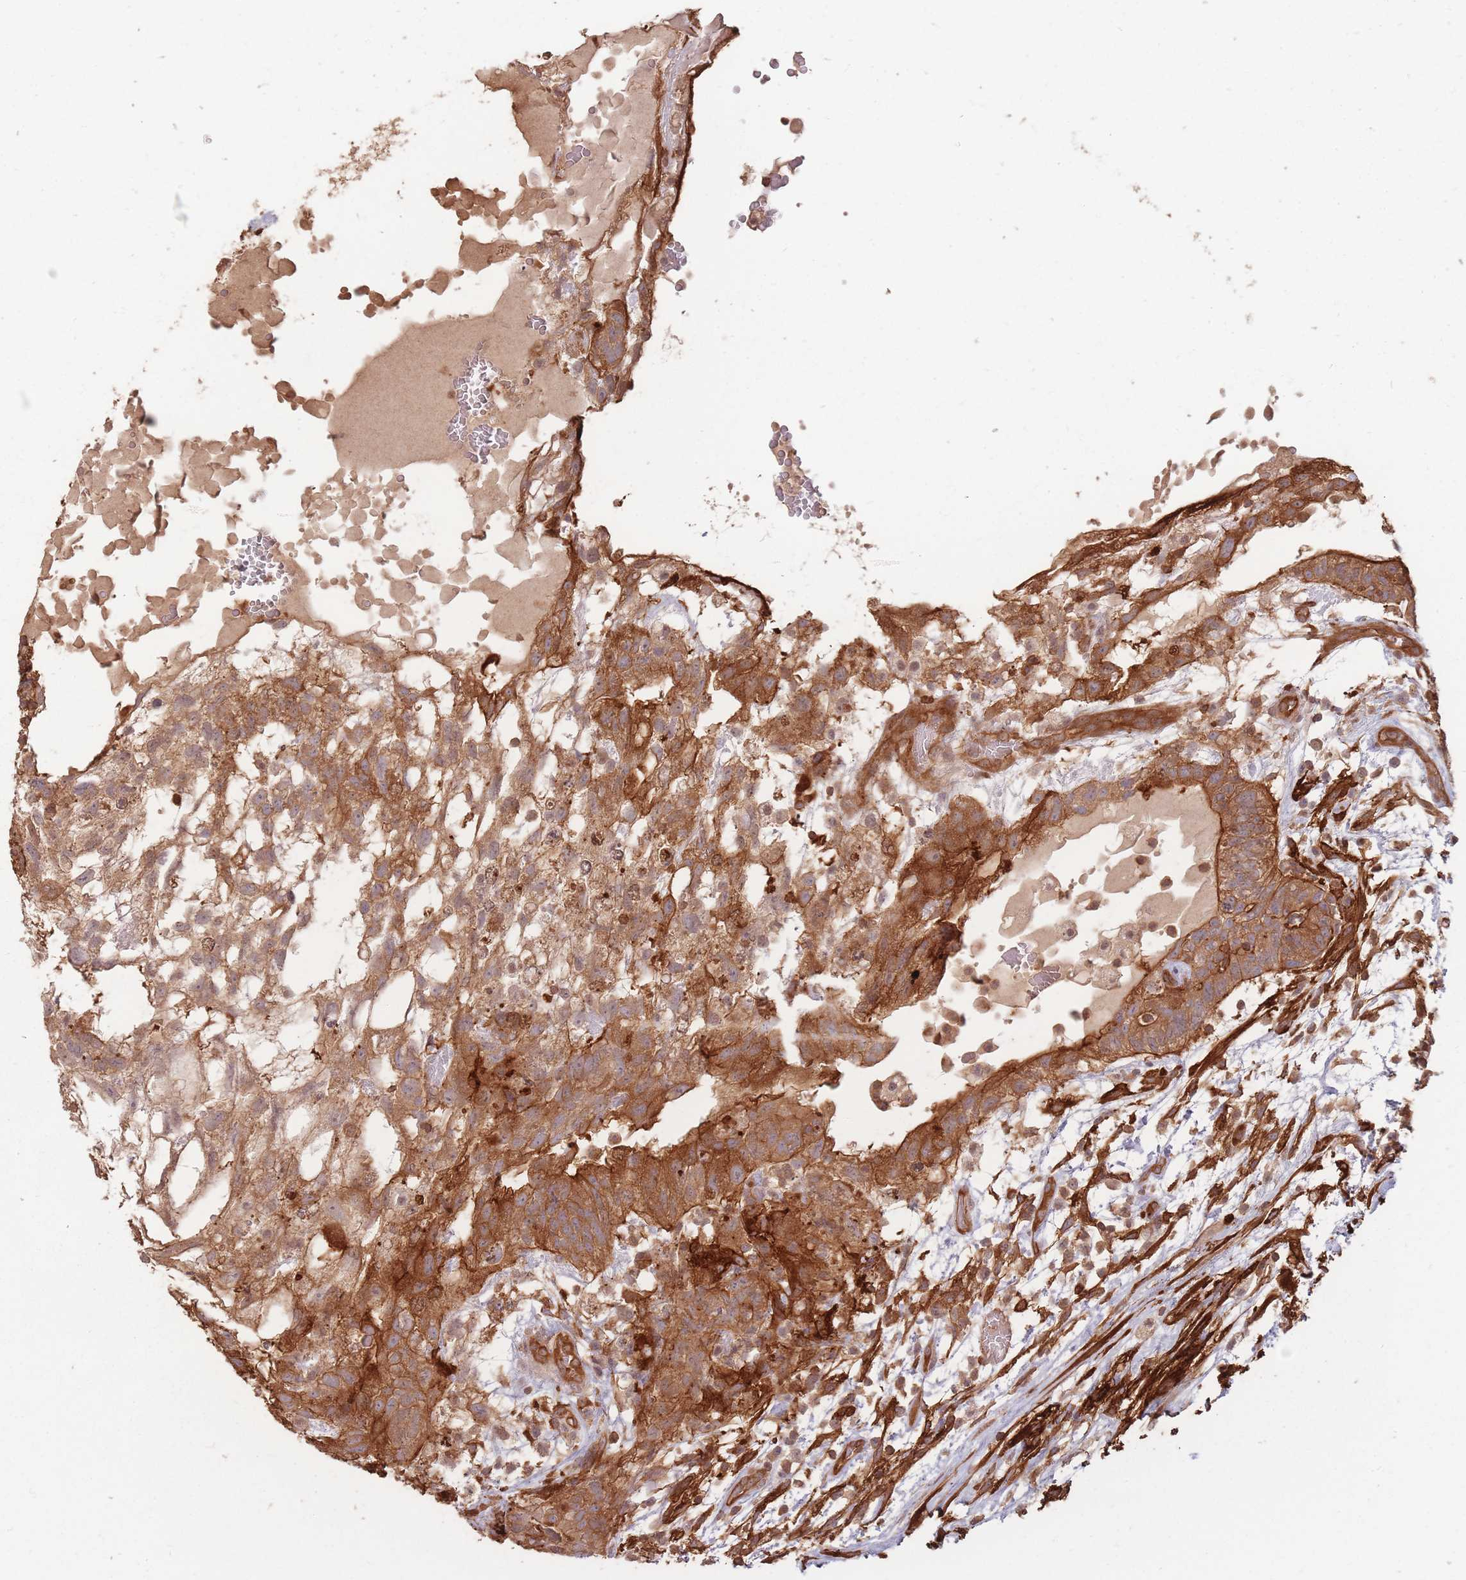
{"staining": {"intensity": "strong", "quantity": ">75%", "location": "cytoplasmic/membranous"}, "tissue": "testis cancer", "cell_type": "Tumor cells", "image_type": "cancer", "snomed": [{"axis": "morphology", "description": "Normal tissue, NOS"}, {"axis": "morphology", "description": "Carcinoma, Embryonal, NOS"}, {"axis": "topography", "description": "Testis"}], "caption": "Immunohistochemical staining of testis cancer demonstrates high levels of strong cytoplasmic/membranous staining in about >75% of tumor cells. (DAB (3,3'-diaminobenzidine) = brown stain, brightfield microscopy at high magnification).", "gene": "PLS3", "patient": {"sex": "male", "age": 32}}